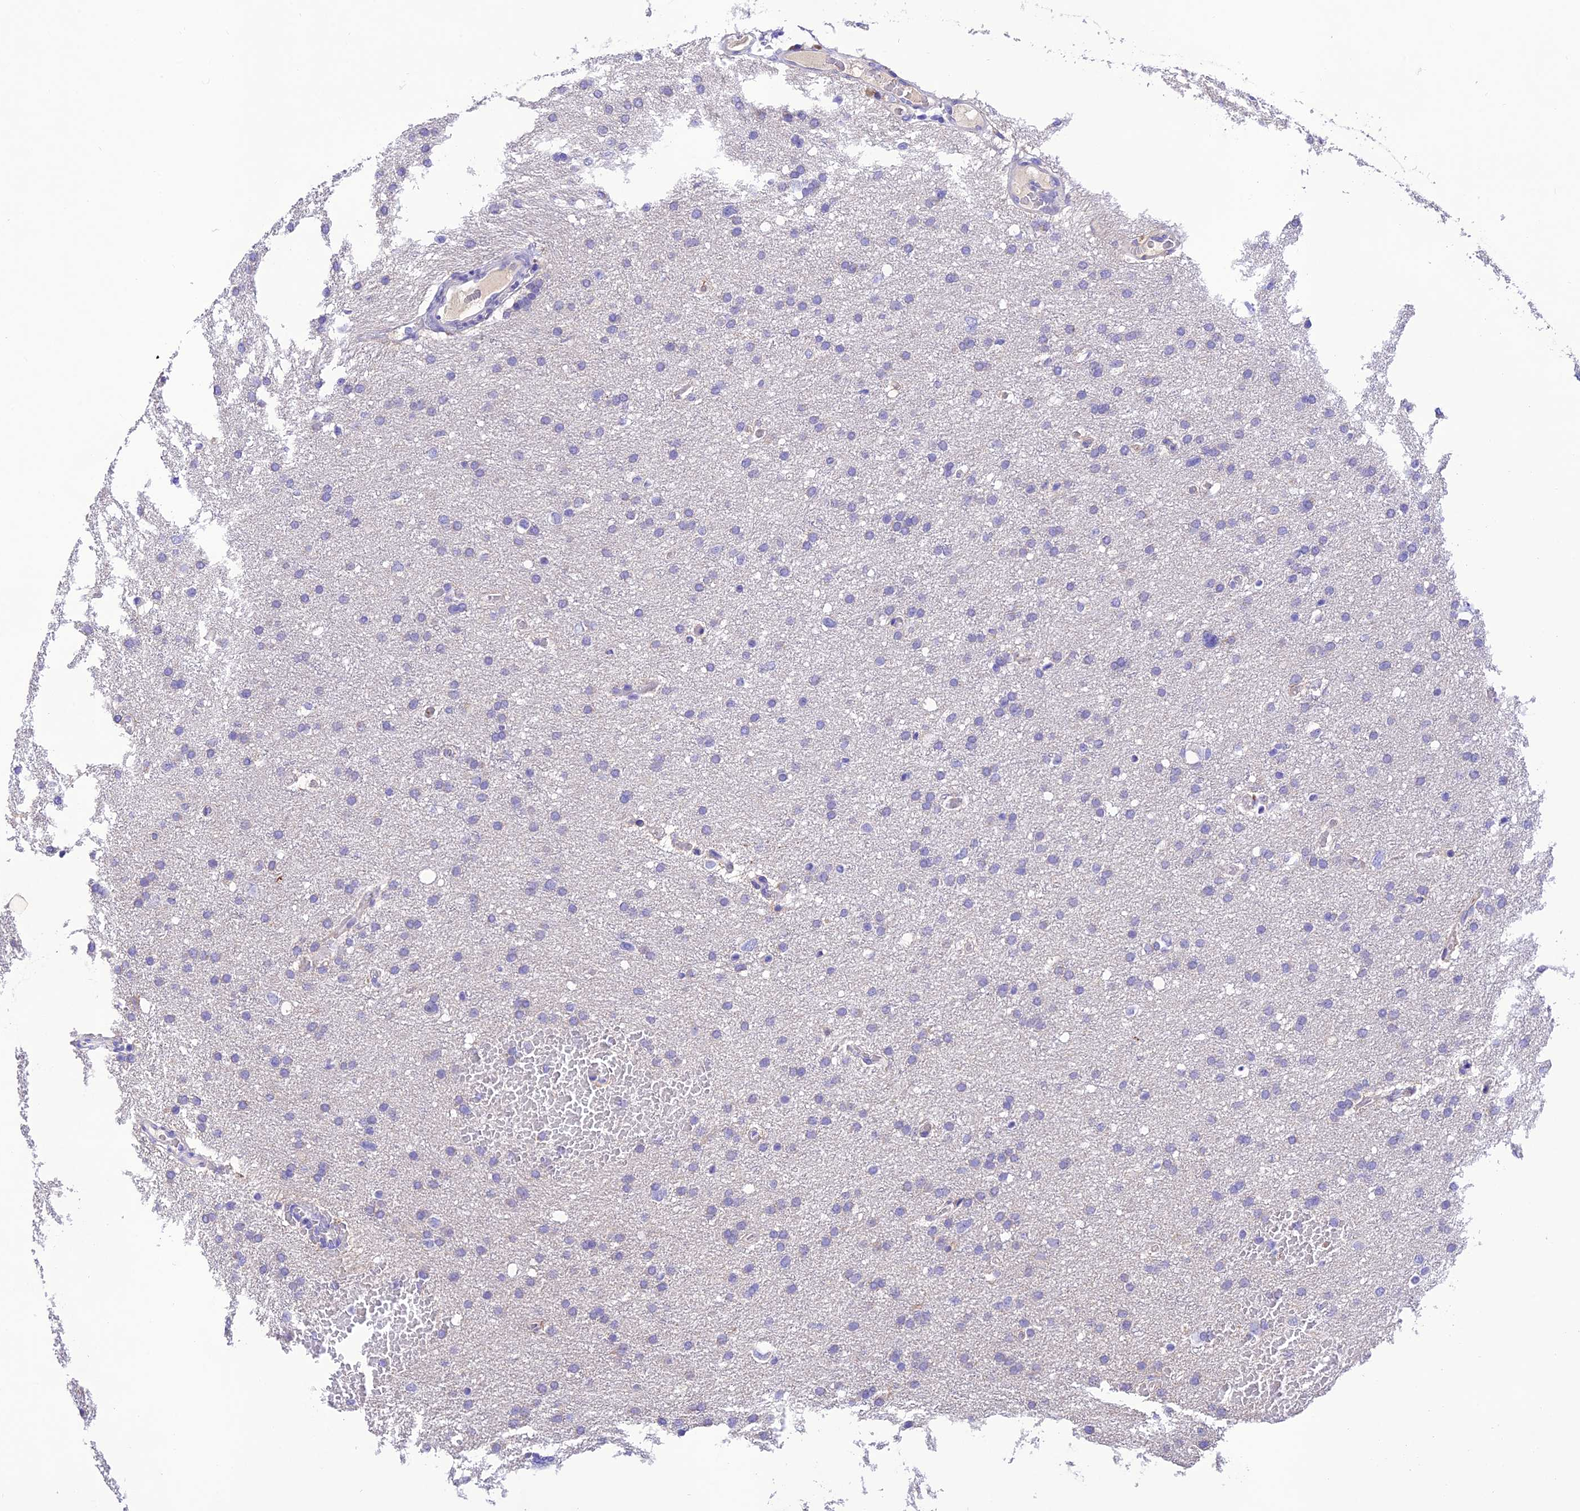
{"staining": {"intensity": "negative", "quantity": "none", "location": "none"}, "tissue": "glioma", "cell_type": "Tumor cells", "image_type": "cancer", "snomed": [{"axis": "morphology", "description": "Glioma, malignant, High grade"}, {"axis": "topography", "description": "Cerebral cortex"}], "caption": "The histopathology image demonstrates no staining of tumor cells in glioma. (IHC, brightfield microscopy, high magnification).", "gene": "MS4A5", "patient": {"sex": "female", "age": 36}}